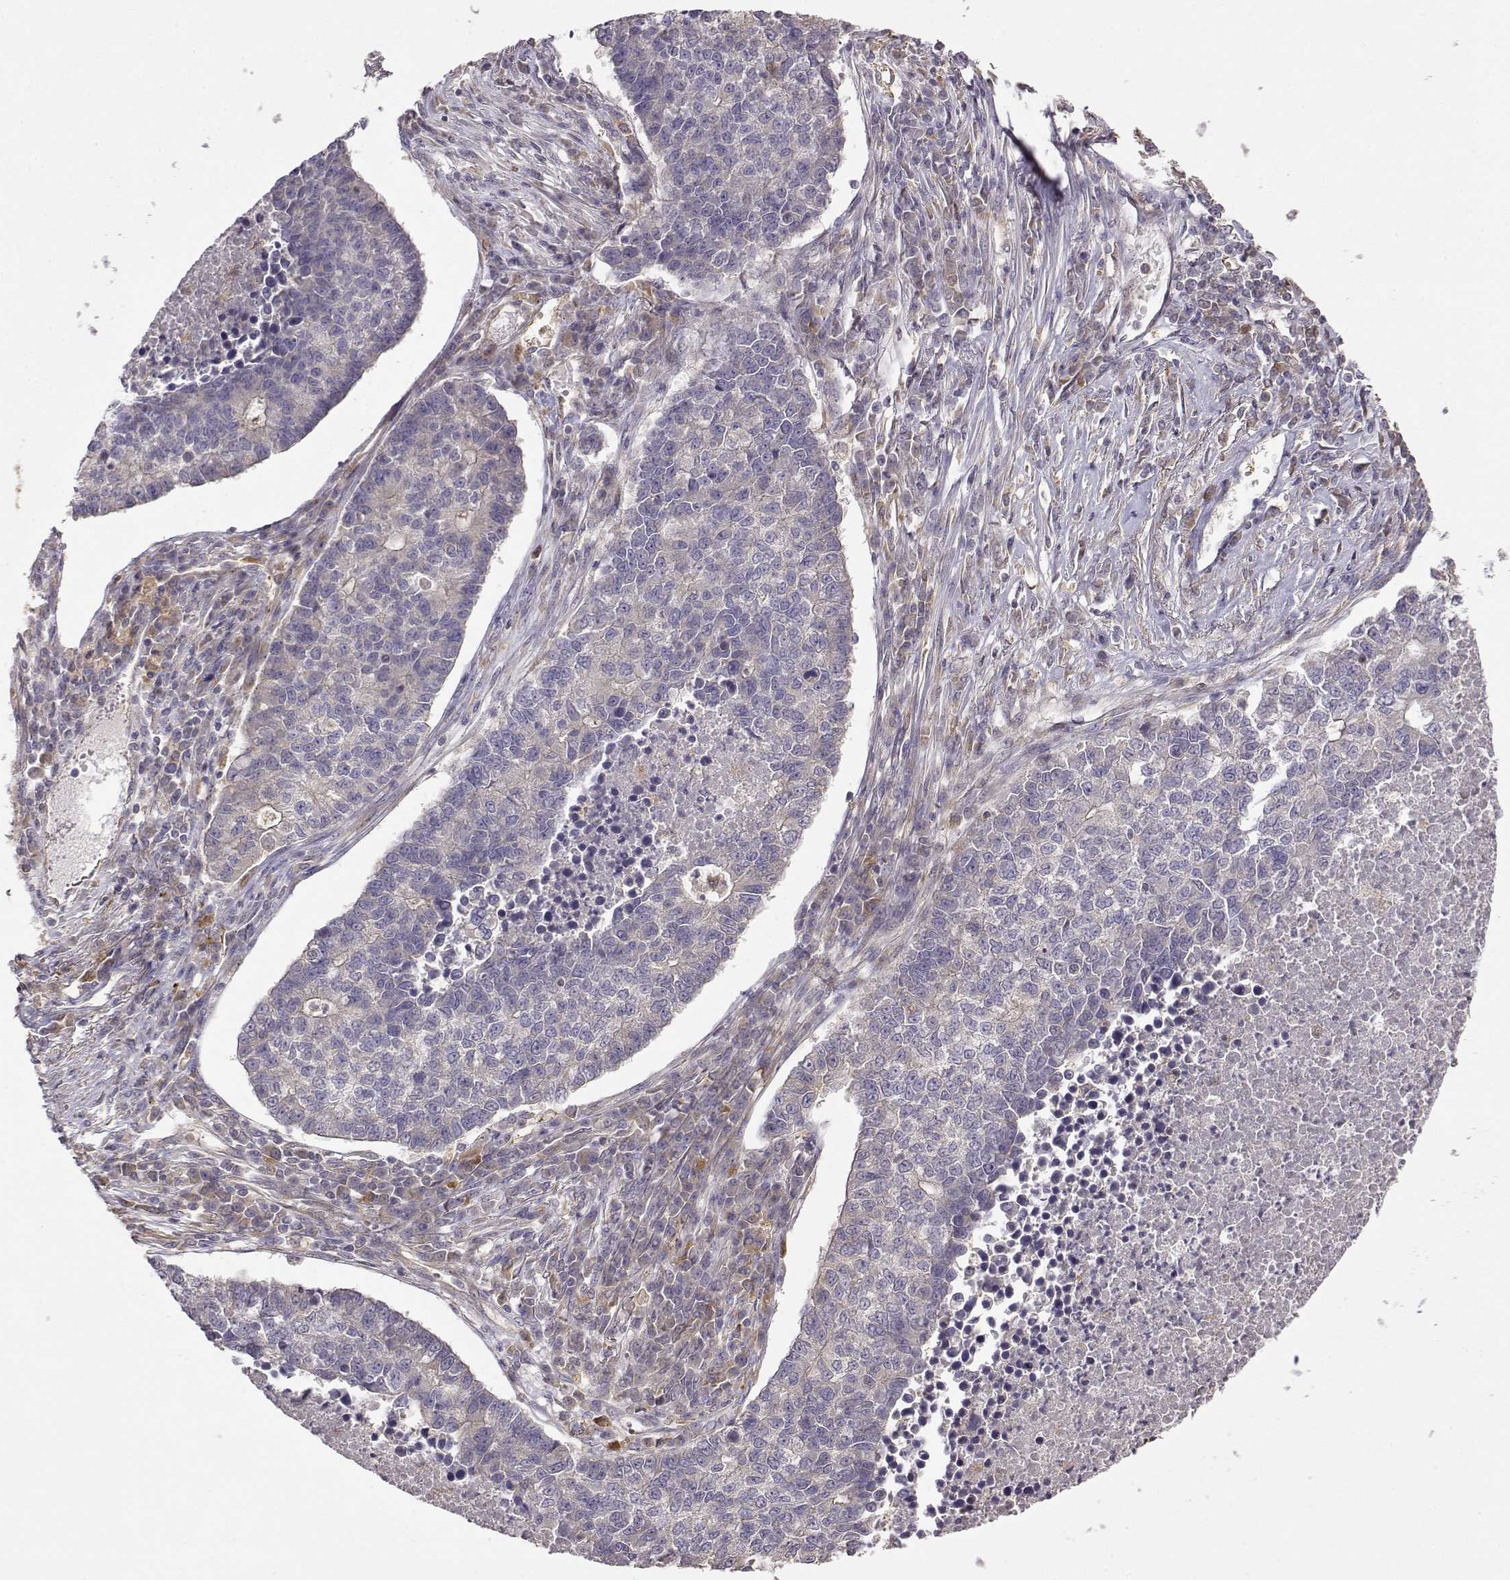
{"staining": {"intensity": "negative", "quantity": "none", "location": "none"}, "tissue": "lung cancer", "cell_type": "Tumor cells", "image_type": "cancer", "snomed": [{"axis": "morphology", "description": "Adenocarcinoma, NOS"}, {"axis": "topography", "description": "Lung"}], "caption": "Adenocarcinoma (lung) was stained to show a protein in brown. There is no significant expression in tumor cells.", "gene": "CRIM1", "patient": {"sex": "male", "age": 57}}